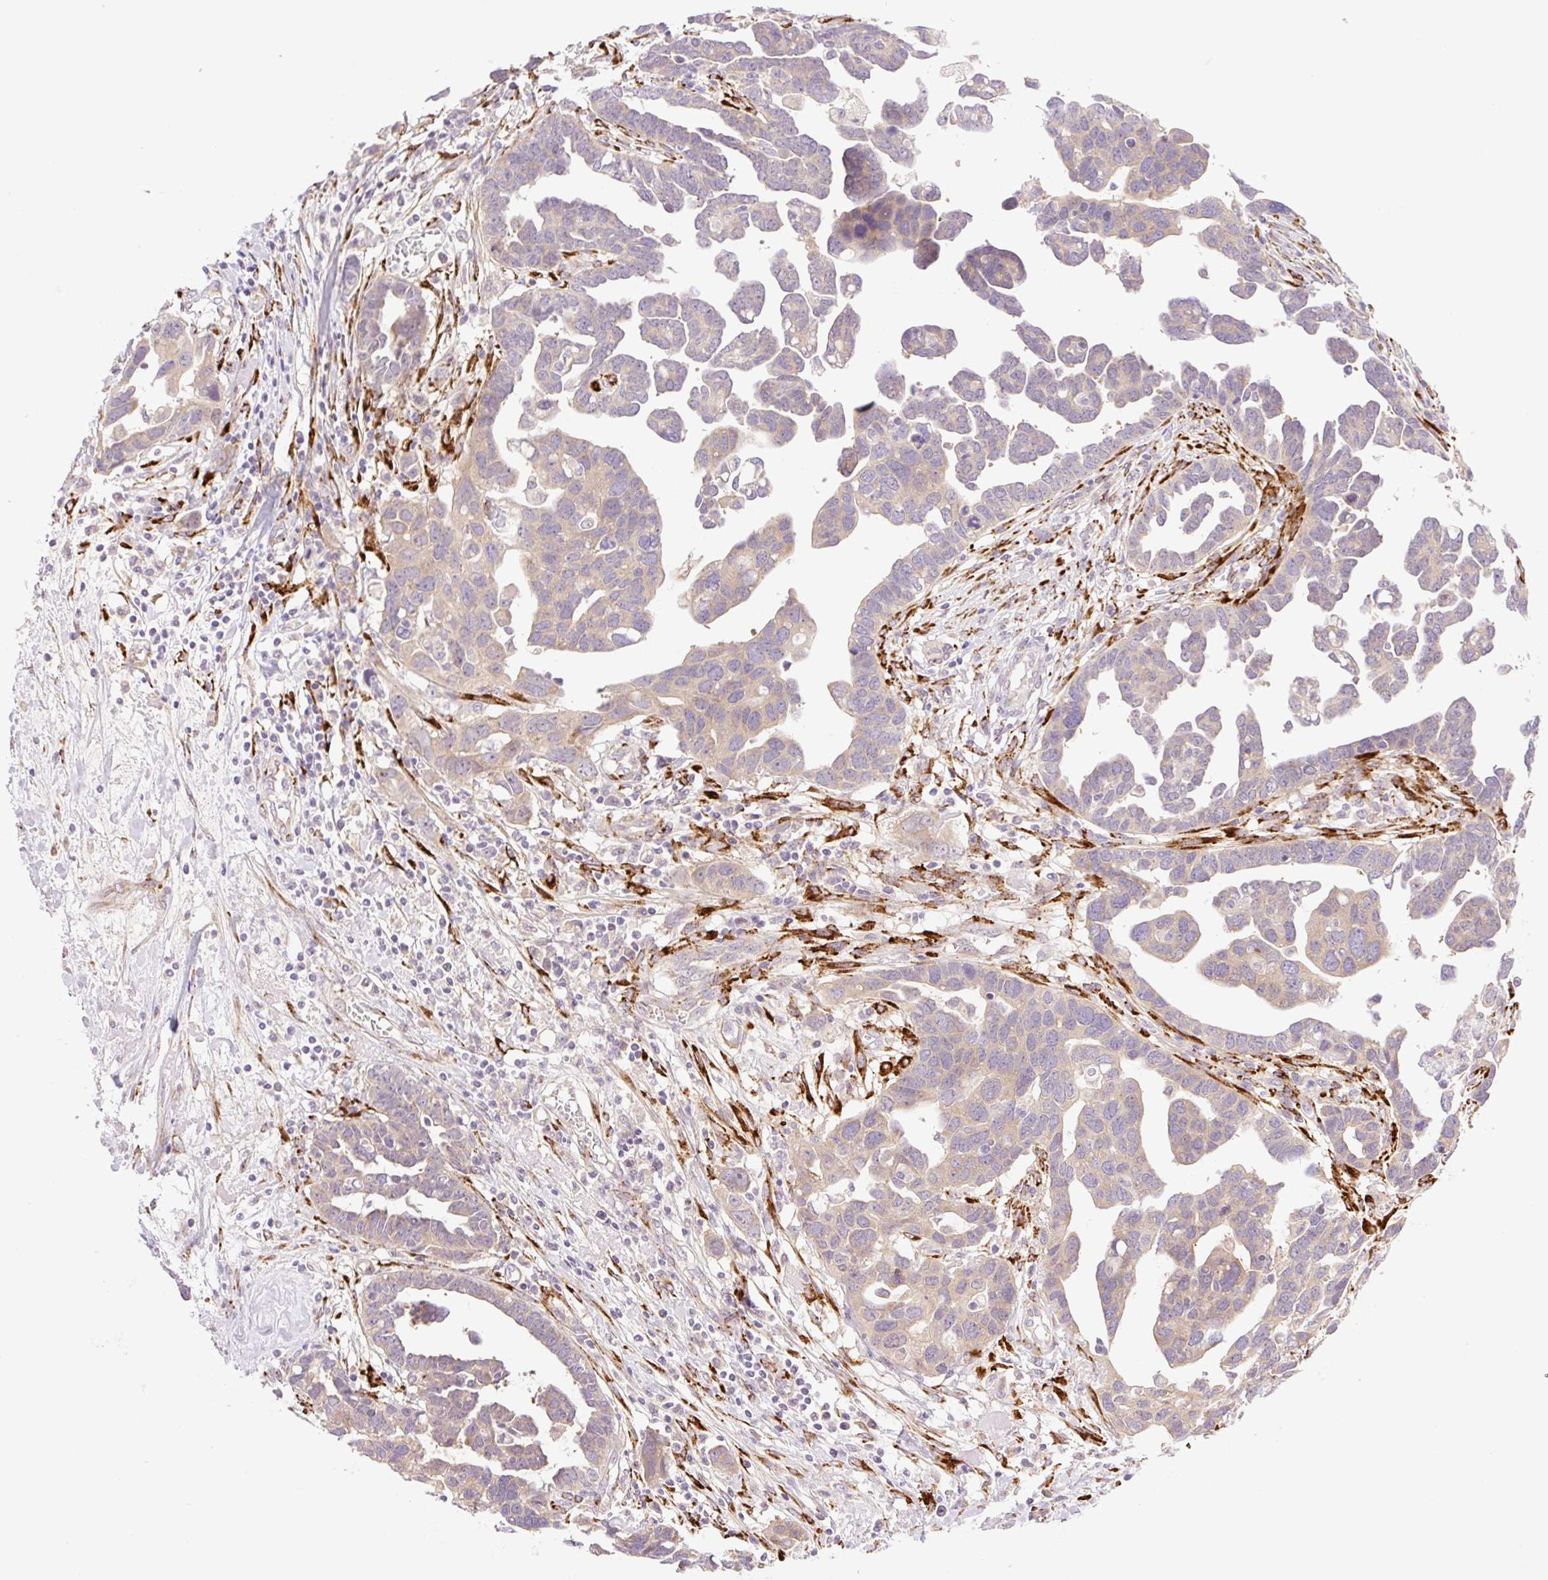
{"staining": {"intensity": "weak", "quantity": "25%-75%", "location": "cytoplasmic/membranous"}, "tissue": "ovarian cancer", "cell_type": "Tumor cells", "image_type": "cancer", "snomed": [{"axis": "morphology", "description": "Cystadenocarcinoma, serous, NOS"}, {"axis": "topography", "description": "Ovary"}], "caption": "This is a photomicrograph of immunohistochemistry (IHC) staining of ovarian cancer (serous cystadenocarcinoma), which shows weak positivity in the cytoplasmic/membranous of tumor cells.", "gene": "COL5A1", "patient": {"sex": "female", "age": 54}}